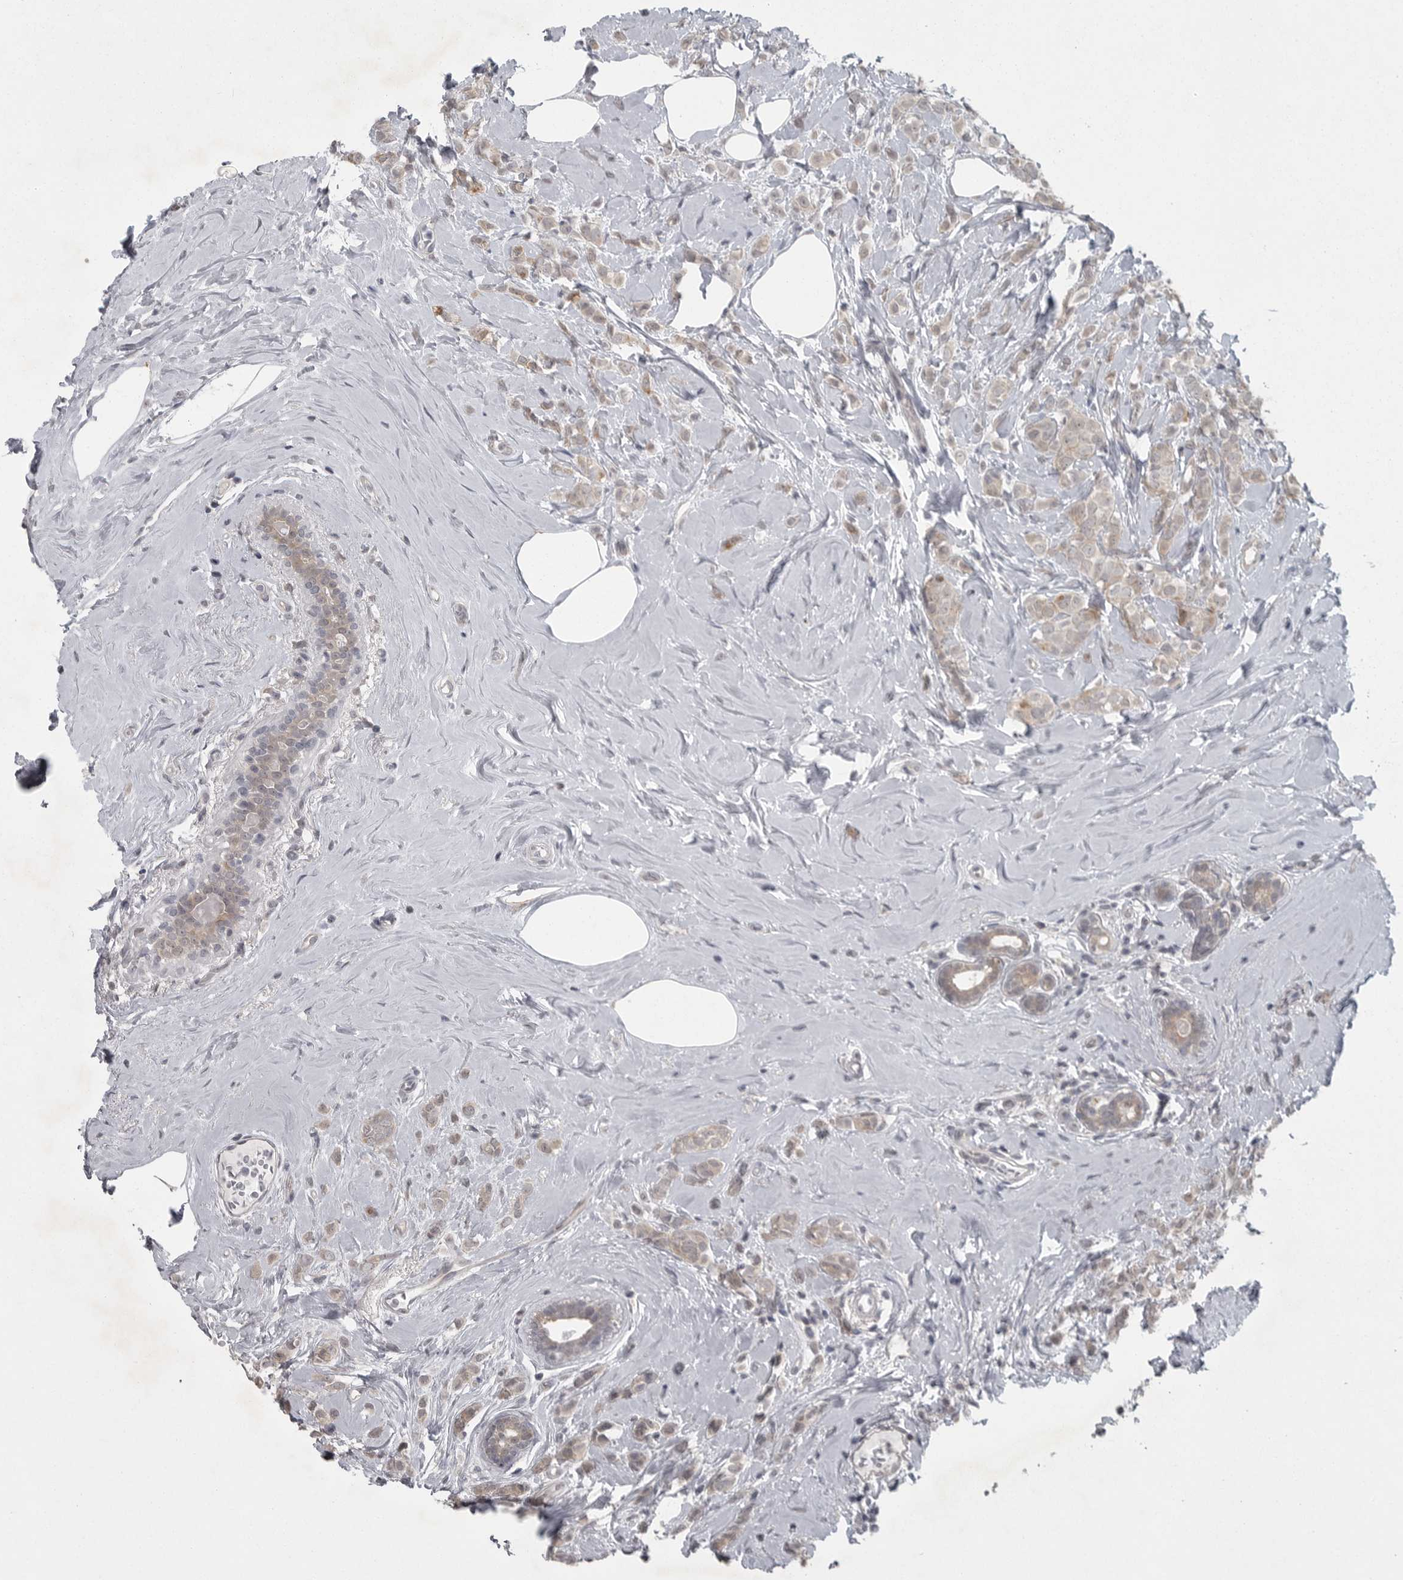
{"staining": {"intensity": "weak", "quantity": "25%-75%", "location": "cytoplasmic/membranous"}, "tissue": "breast cancer", "cell_type": "Tumor cells", "image_type": "cancer", "snomed": [{"axis": "morphology", "description": "Lobular carcinoma"}, {"axis": "topography", "description": "Breast"}], "caption": "Protein positivity by immunohistochemistry (IHC) shows weak cytoplasmic/membranous expression in about 25%-75% of tumor cells in breast lobular carcinoma.", "gene": "PHF13", "patient": {"sex": "female", "age": 47}}